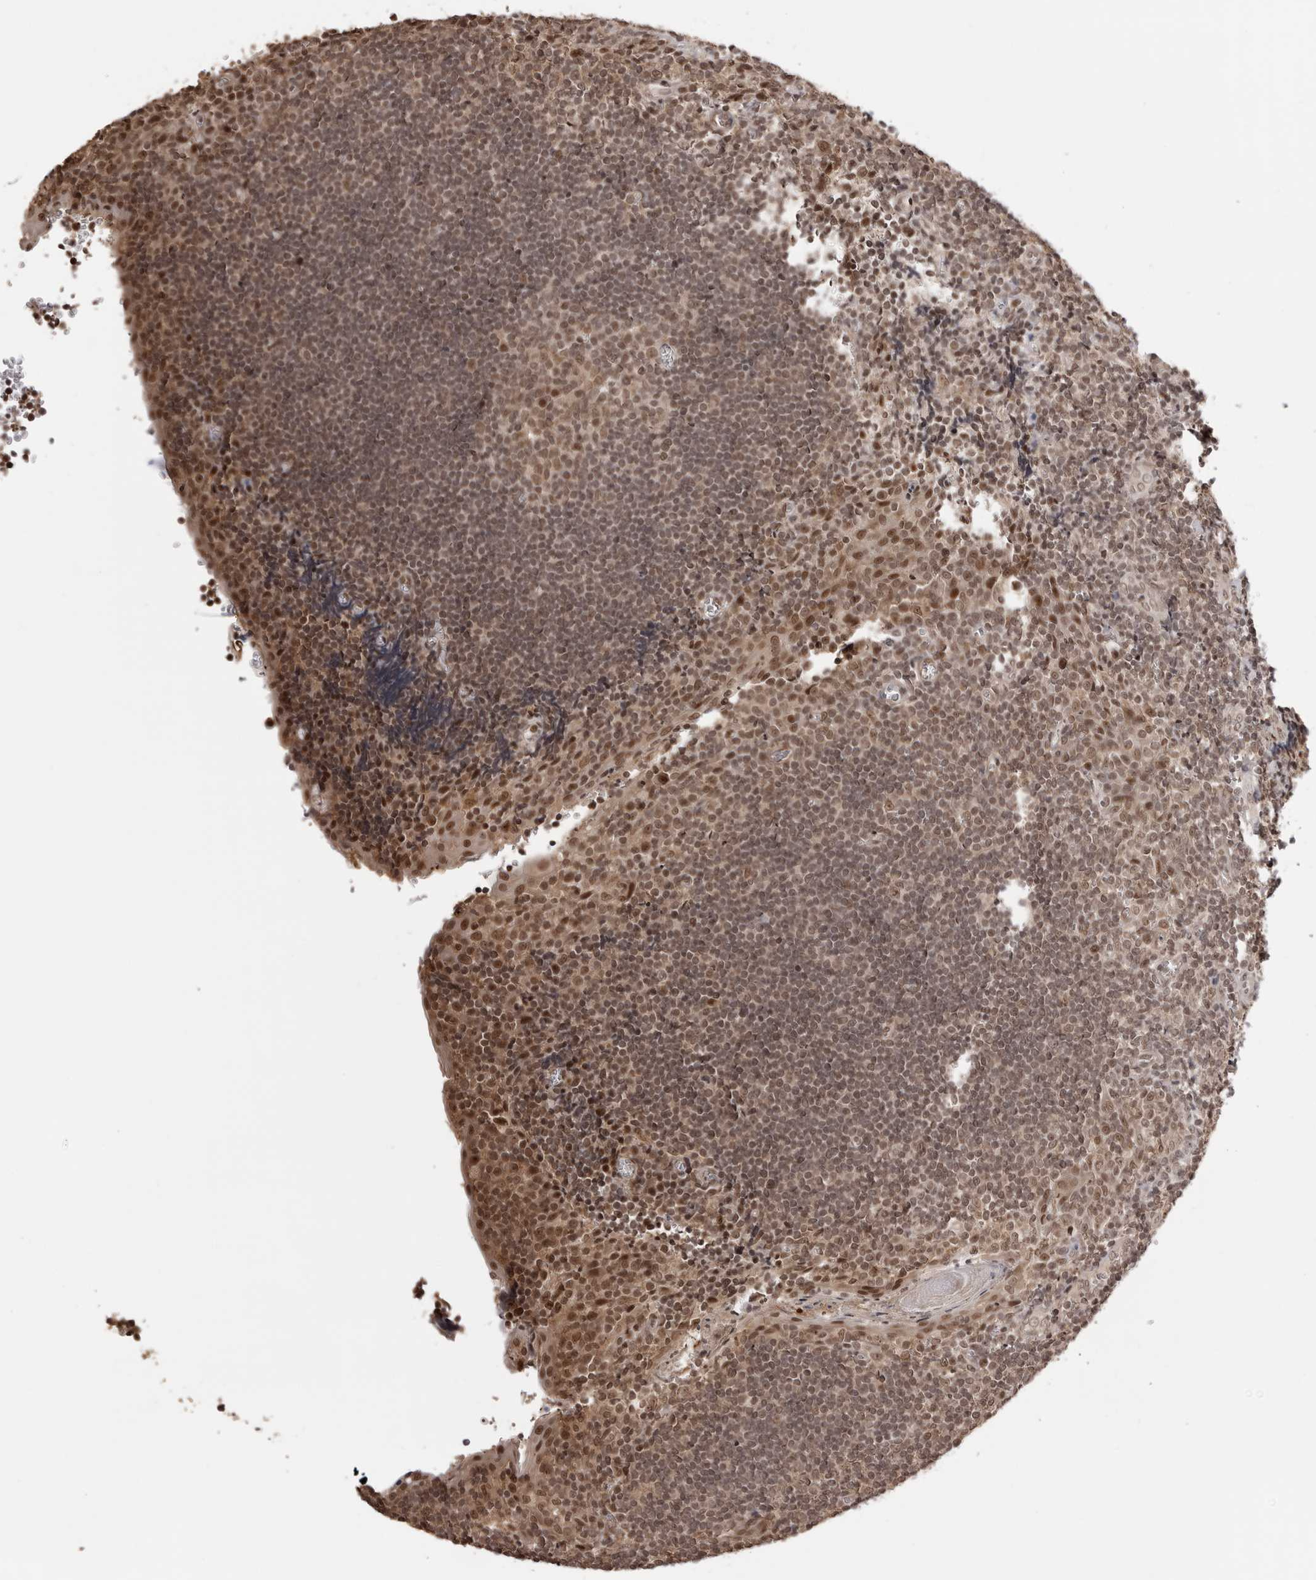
{"staining": {"intensity": "weak", "quantity": ">75%", "location": "nuclear"}, "tissue": "tonsil", "cell_type": "Germinal center cells", "image_type": "normal", "snomed": [{"axis": "morphology", "description": "Normal tissue, NOS"}, {"axis": "topography", "description": "Tonsil"}], "caption": "Germinal center cells reveal low levels of weak nuclear expression in approximately >75% of cells in benign human tonsil.", "gene": "SDE2", "patient": {"sex": "male", "age": 27}}